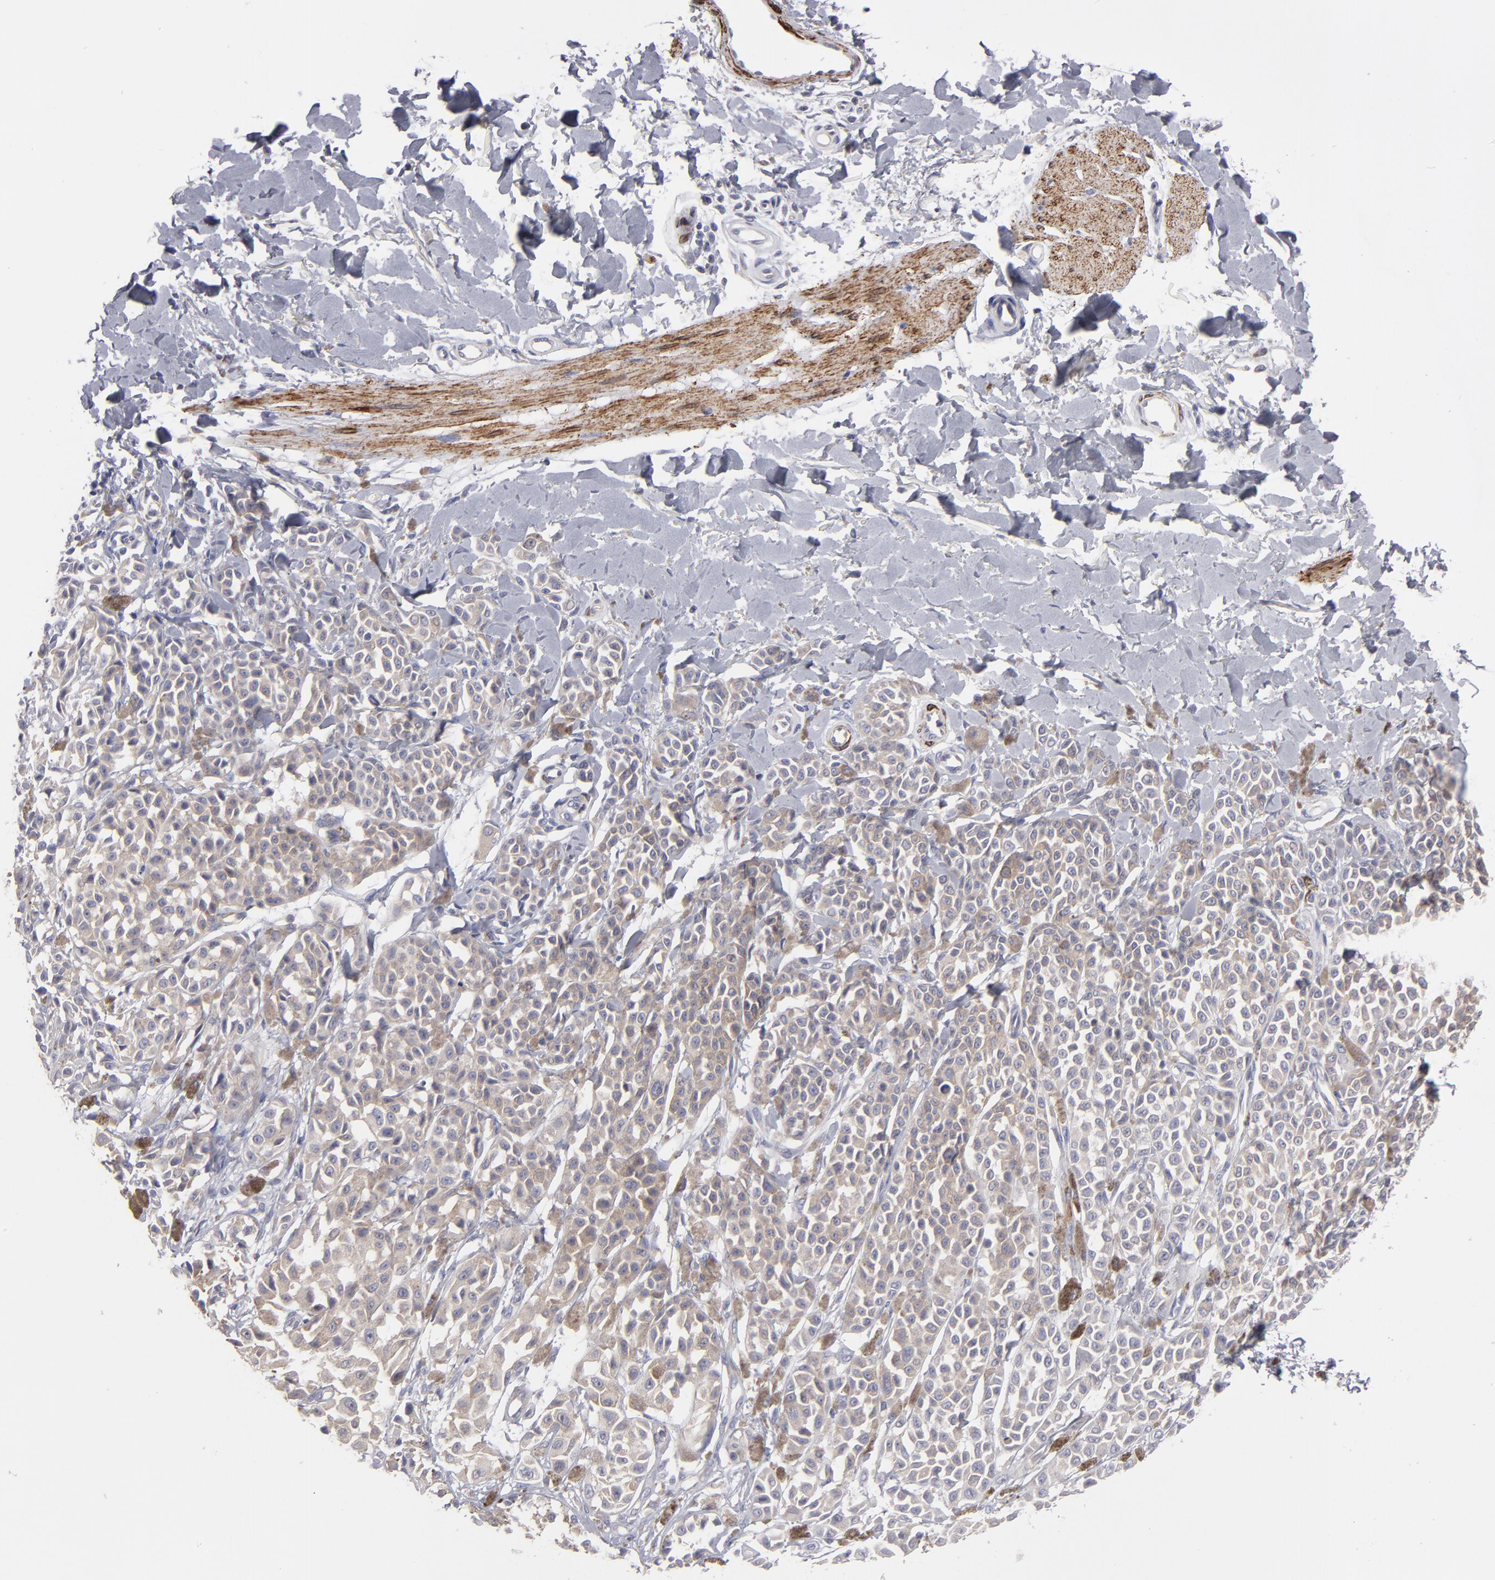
{"staining": {"intensity": "moderate", "quantity": ">75%", "location": "cytoplasmic/membranous"}, "tissue": "melanoma", "cell_type": "Tumor cells", "image_type": "cancer", "snomed": [{"axis": "morphology", "description": "Malignant melanoma, NOS"}, {"axis": "topography", "description": "Skin"}], "caption": "Malignant melanoma stained for a protein (brown) displays moderate cytoplasmic/membranous positive expression in approximately >75% of tumor cells.", "gene": "SLMAP", "patient": {"sex": "female", "age": 38}}